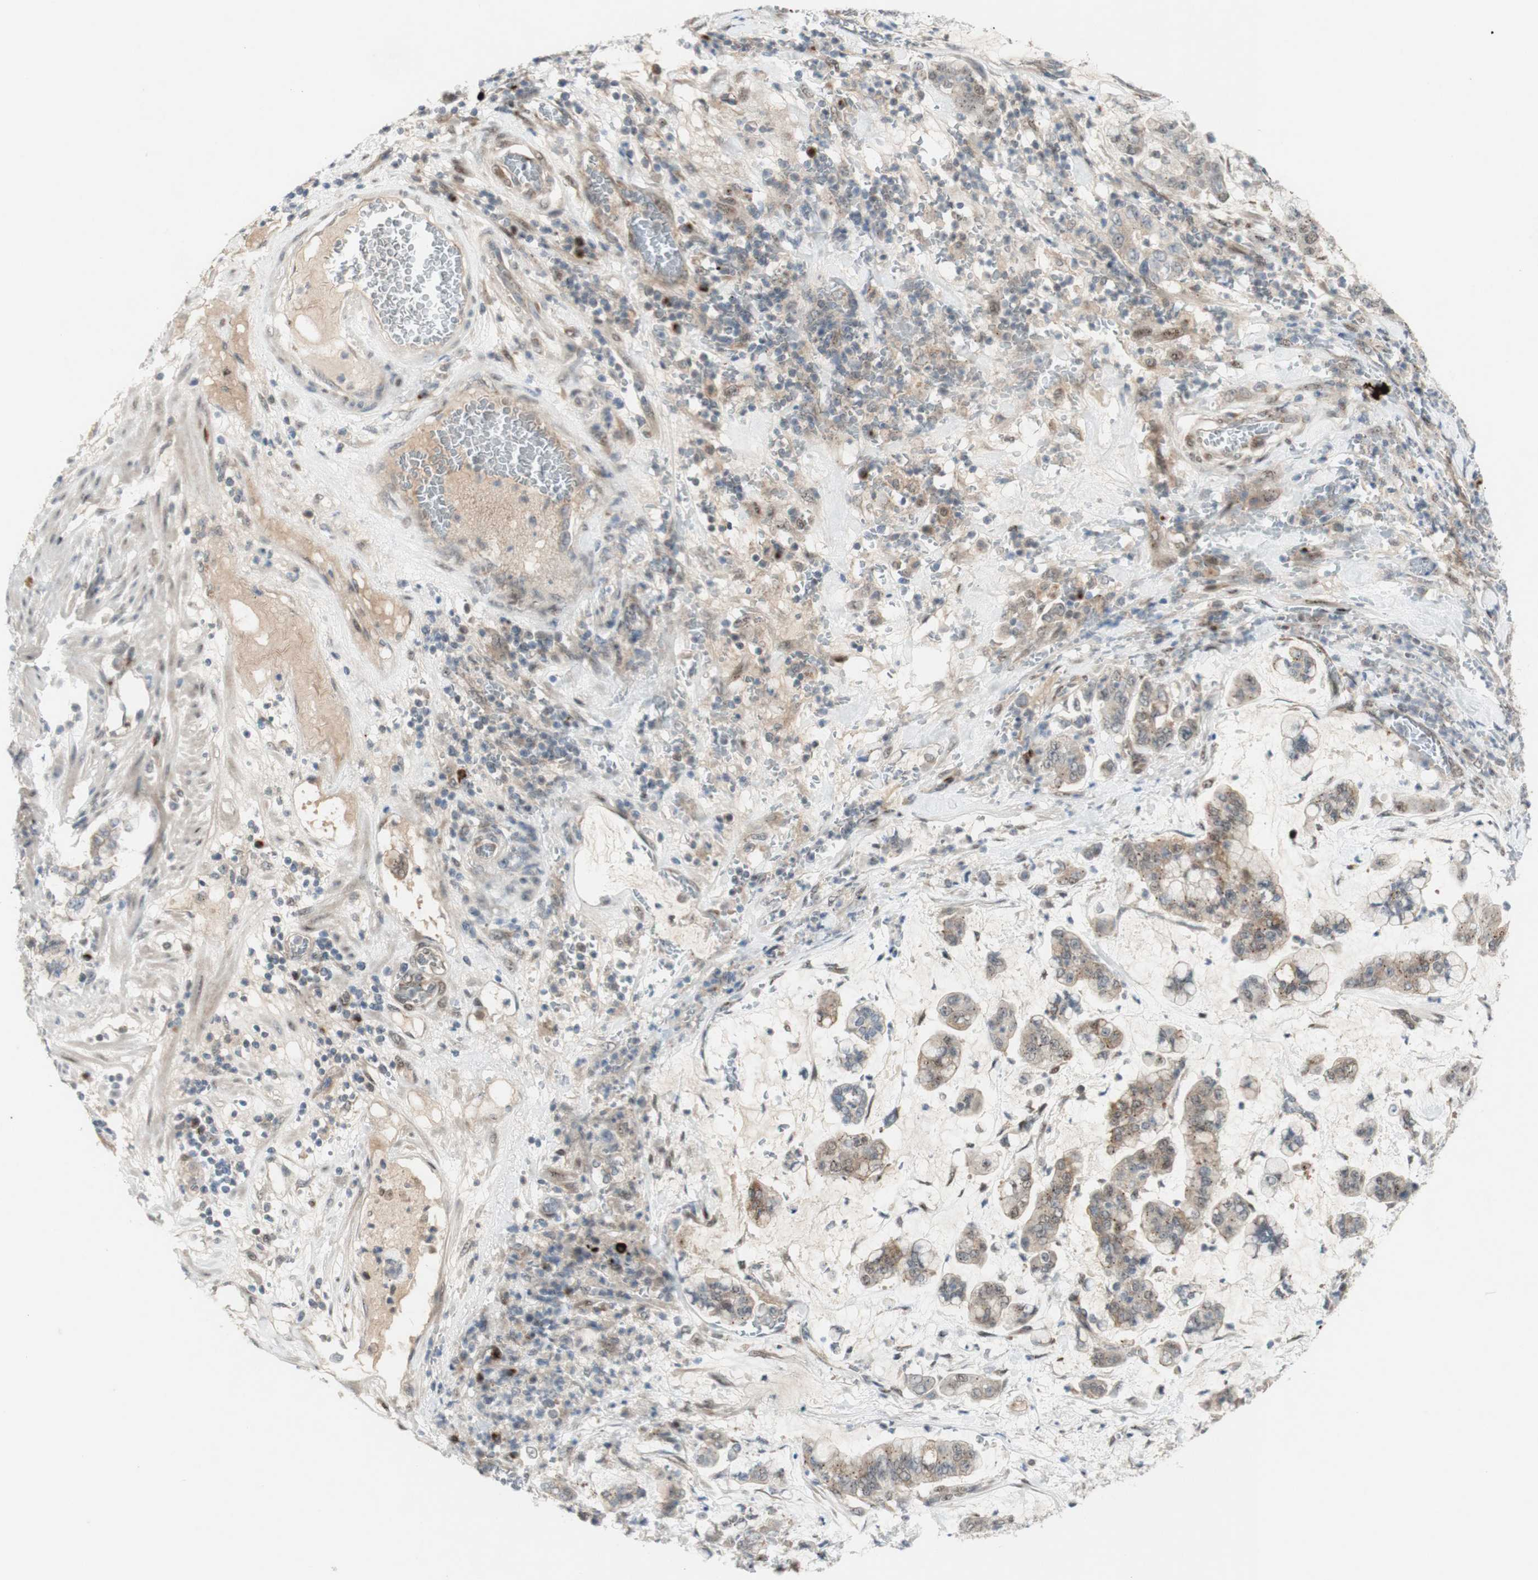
{"staining": {"intensity": "moderate", "quantity": "25%-75%", "location": "cytoplasmic/membranous"}, "tissue": "stomach cancer", "cell_type": "Tumor cells", "image_type": "cancer", "snomed": [{"axis": "morphology", "description": "Normal tissue, NOS"}, {"axis": "morphology", "description": "Adenocarcinoma, NOS"}, {"axis": "topography", "description": "Stomach, upper"}, {"axis": "topography", "description": "Stomach"}], "caption": "Adenocarcinoma (stomach) tissue reveals moderate cytoplasmic/membranous positivity in approximately 25%-75% of tumor cells The staining is performed using DAB brown chromogen to label protein expression. The nuclei are counter-stained blue using hematoxylin.", "gene": "CYLD", "patient": {"sex": "male", "age": 76}}